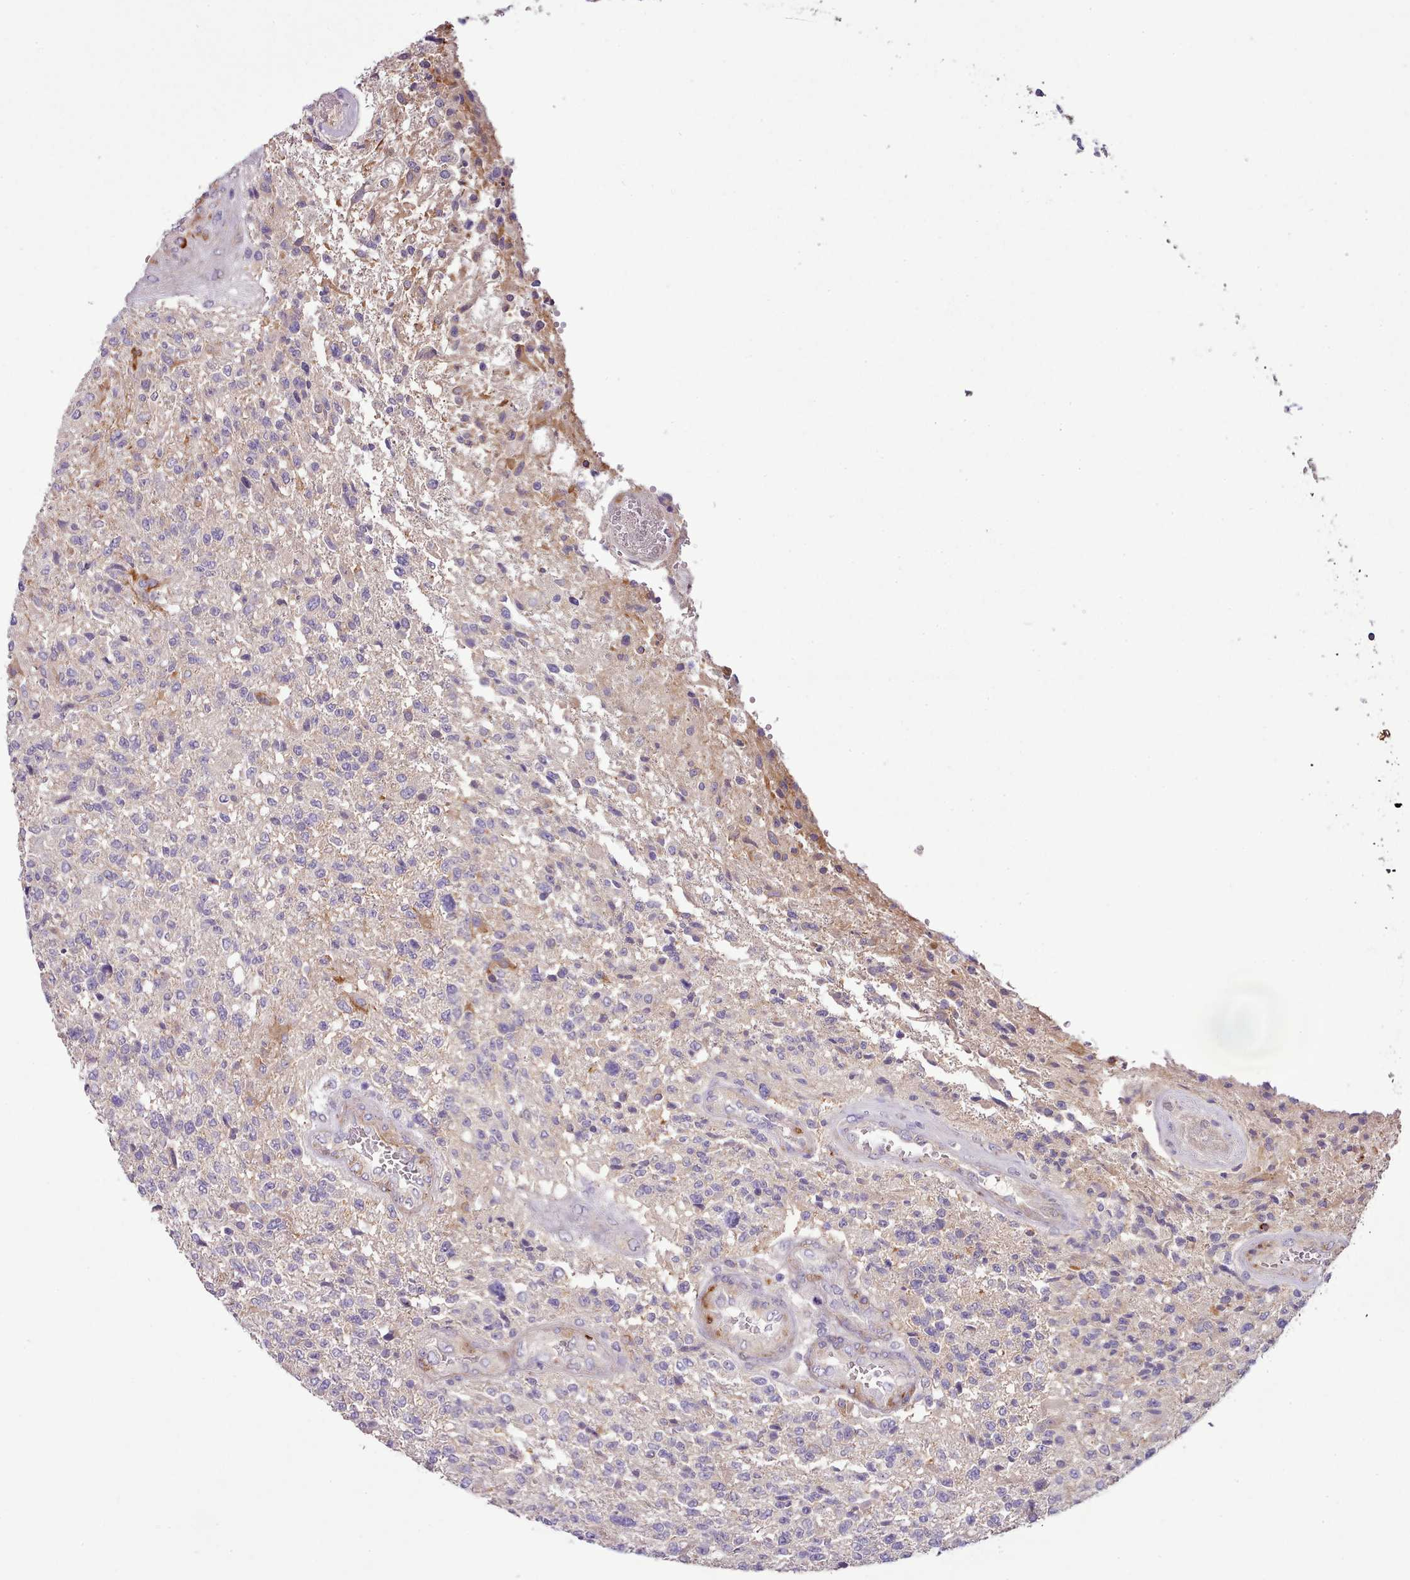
{"staining": {"intensity": "negative", "quantity": "none", "location": "none"}, "tissue": "glioma", "cell_type": "Tumor cells", "image_type": "cancer", "snomed": [{"axis": "morphology", "description": "Glioma, malignant, High grade"}, {"axis": "topography", "description": "Brain"}], "caption": "Tumor cells show no significant protein positivity in malignant glioma (high-grade).", "gene": "SETX", "patient": {"sex": "male", "age": 56}}